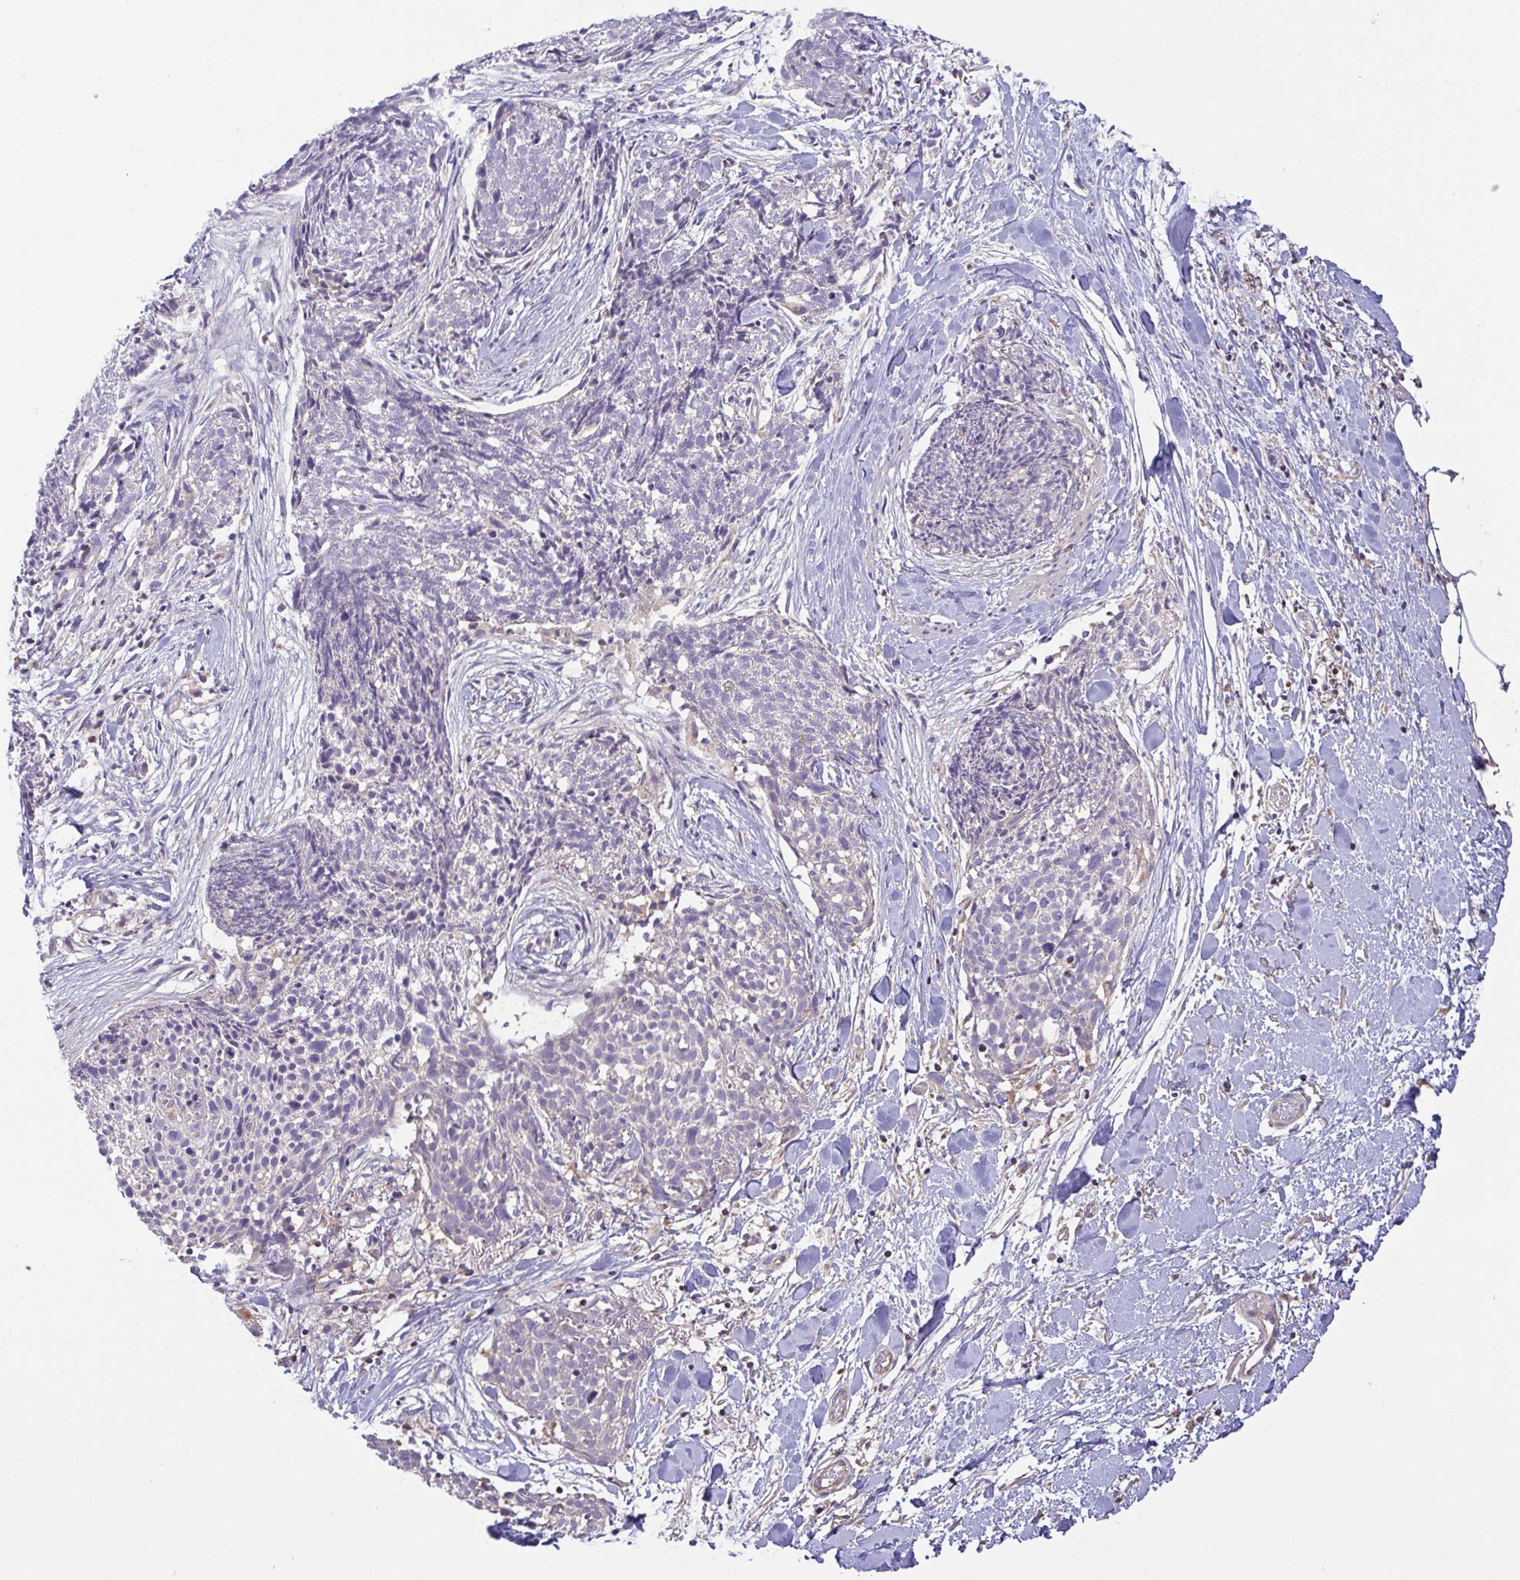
{"staining": {"intensity": "negative", "quantity": "none", "location": "none"}, "tissue": "skin cancer", "cell_type": "Tumor cells", "image_type": "cancer", "snomed": [{"axis": "morphology", "description": "Squamous cell carcinoma, NOS"}, {"axis": "topography", "description": "Skin"}, {"axis": "topography", "description": "Vulva"}], "caption": "Tumor cells show no significant staining in squamous cell carcinoma (skin).", "gene": "LMF2", "patient": {"sex": "female", "age": 75}}